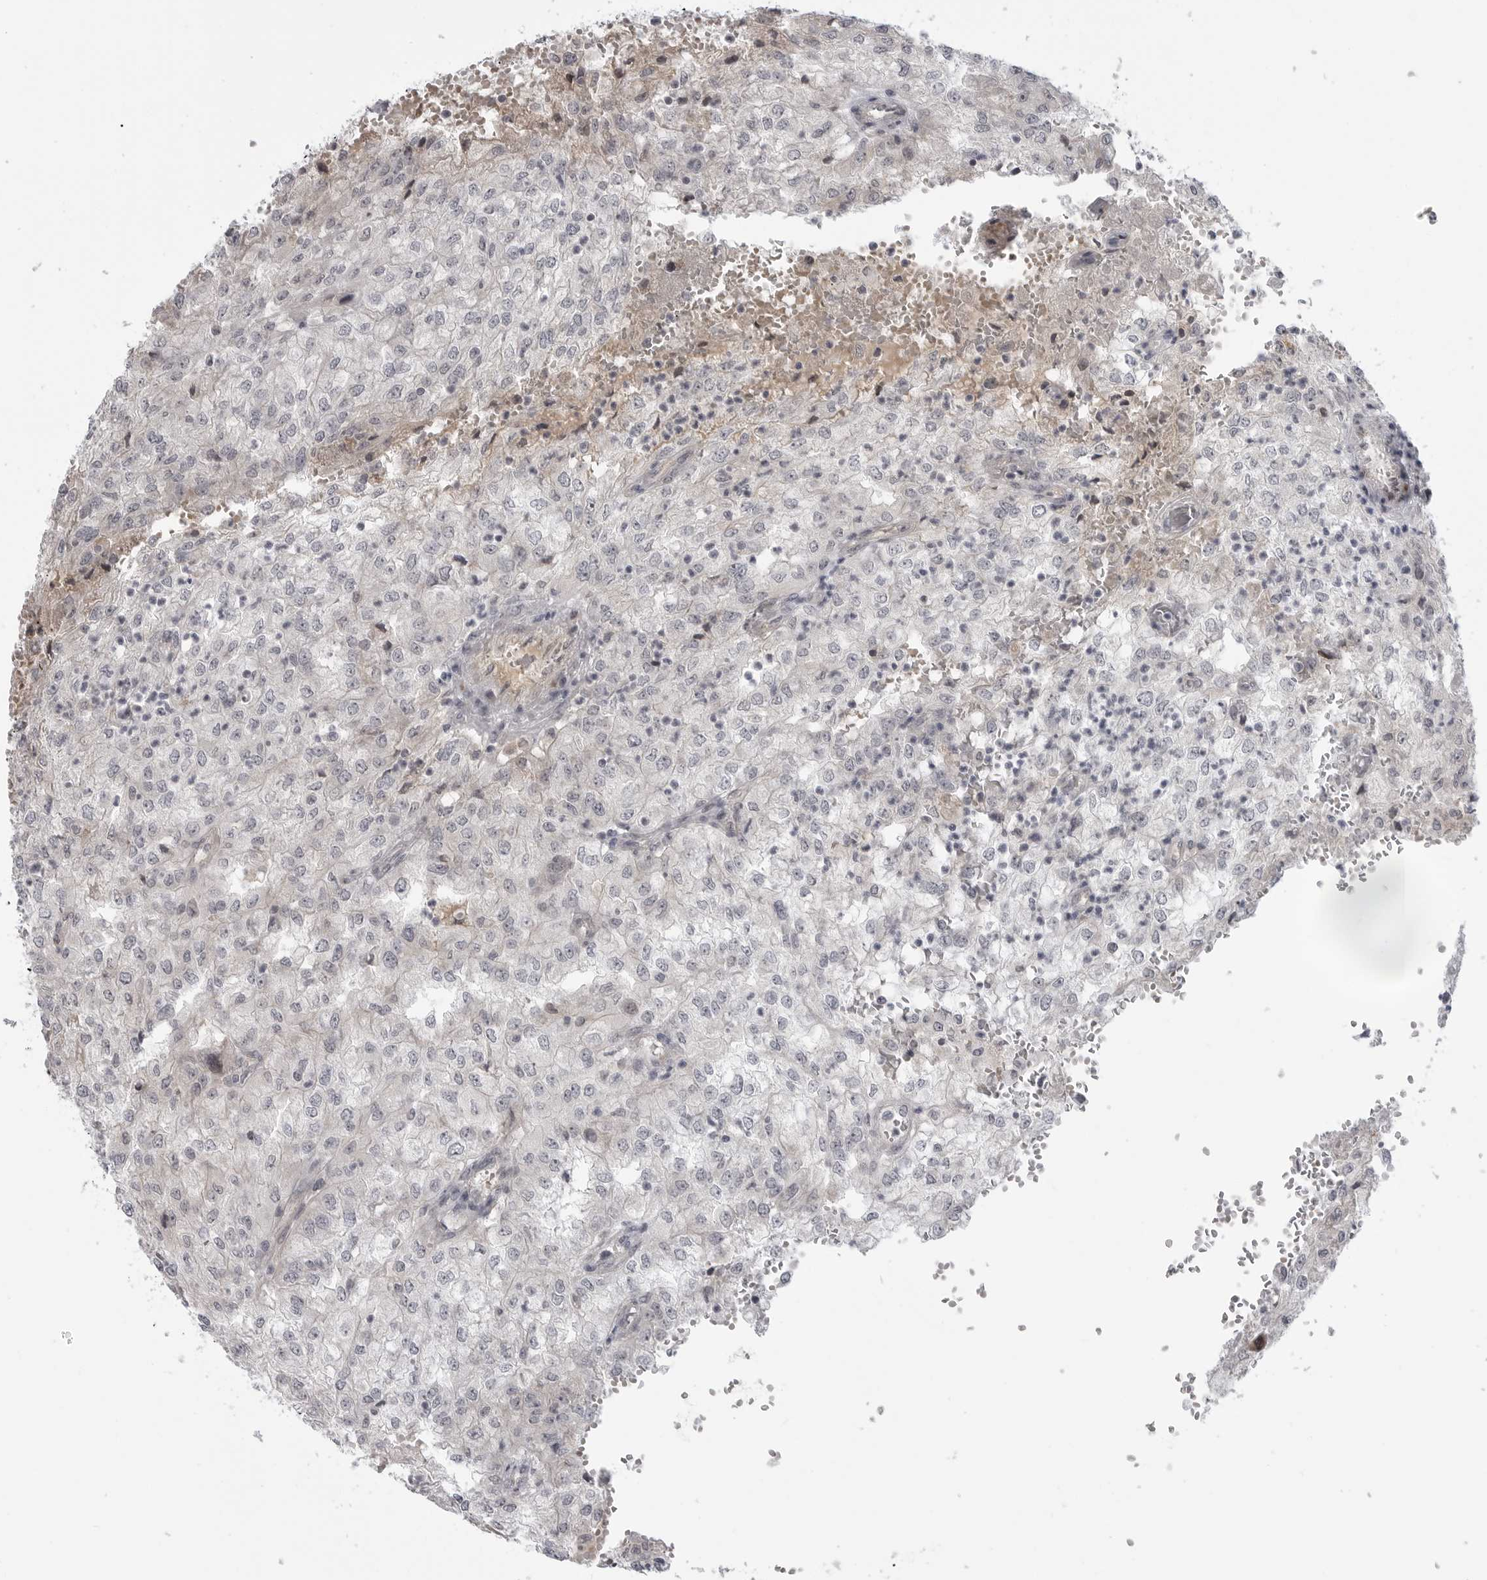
{"staining": {"intensity": "negative", "quantity": "none", "location": "none"}, "tissue": "renal cancer", "cell_type": "Tumor cells", "image_type": "cancer", "snomed": [{"axis": "morphology", "description": "Adenocarcinoma, NOS"}, {"axis": "topography", "description": "Kidney"}], "caption": "Immunohistochemistry photomicrograph of neoplastic tissue: human renal cancer (adenocarcinoma) stained with DAB (3,3'-diaminobenzidine) exhibits no significant protein positivity in tumor cells.", "gene": "LRRC45", "patient": {"sex": "female", "age": 54}}